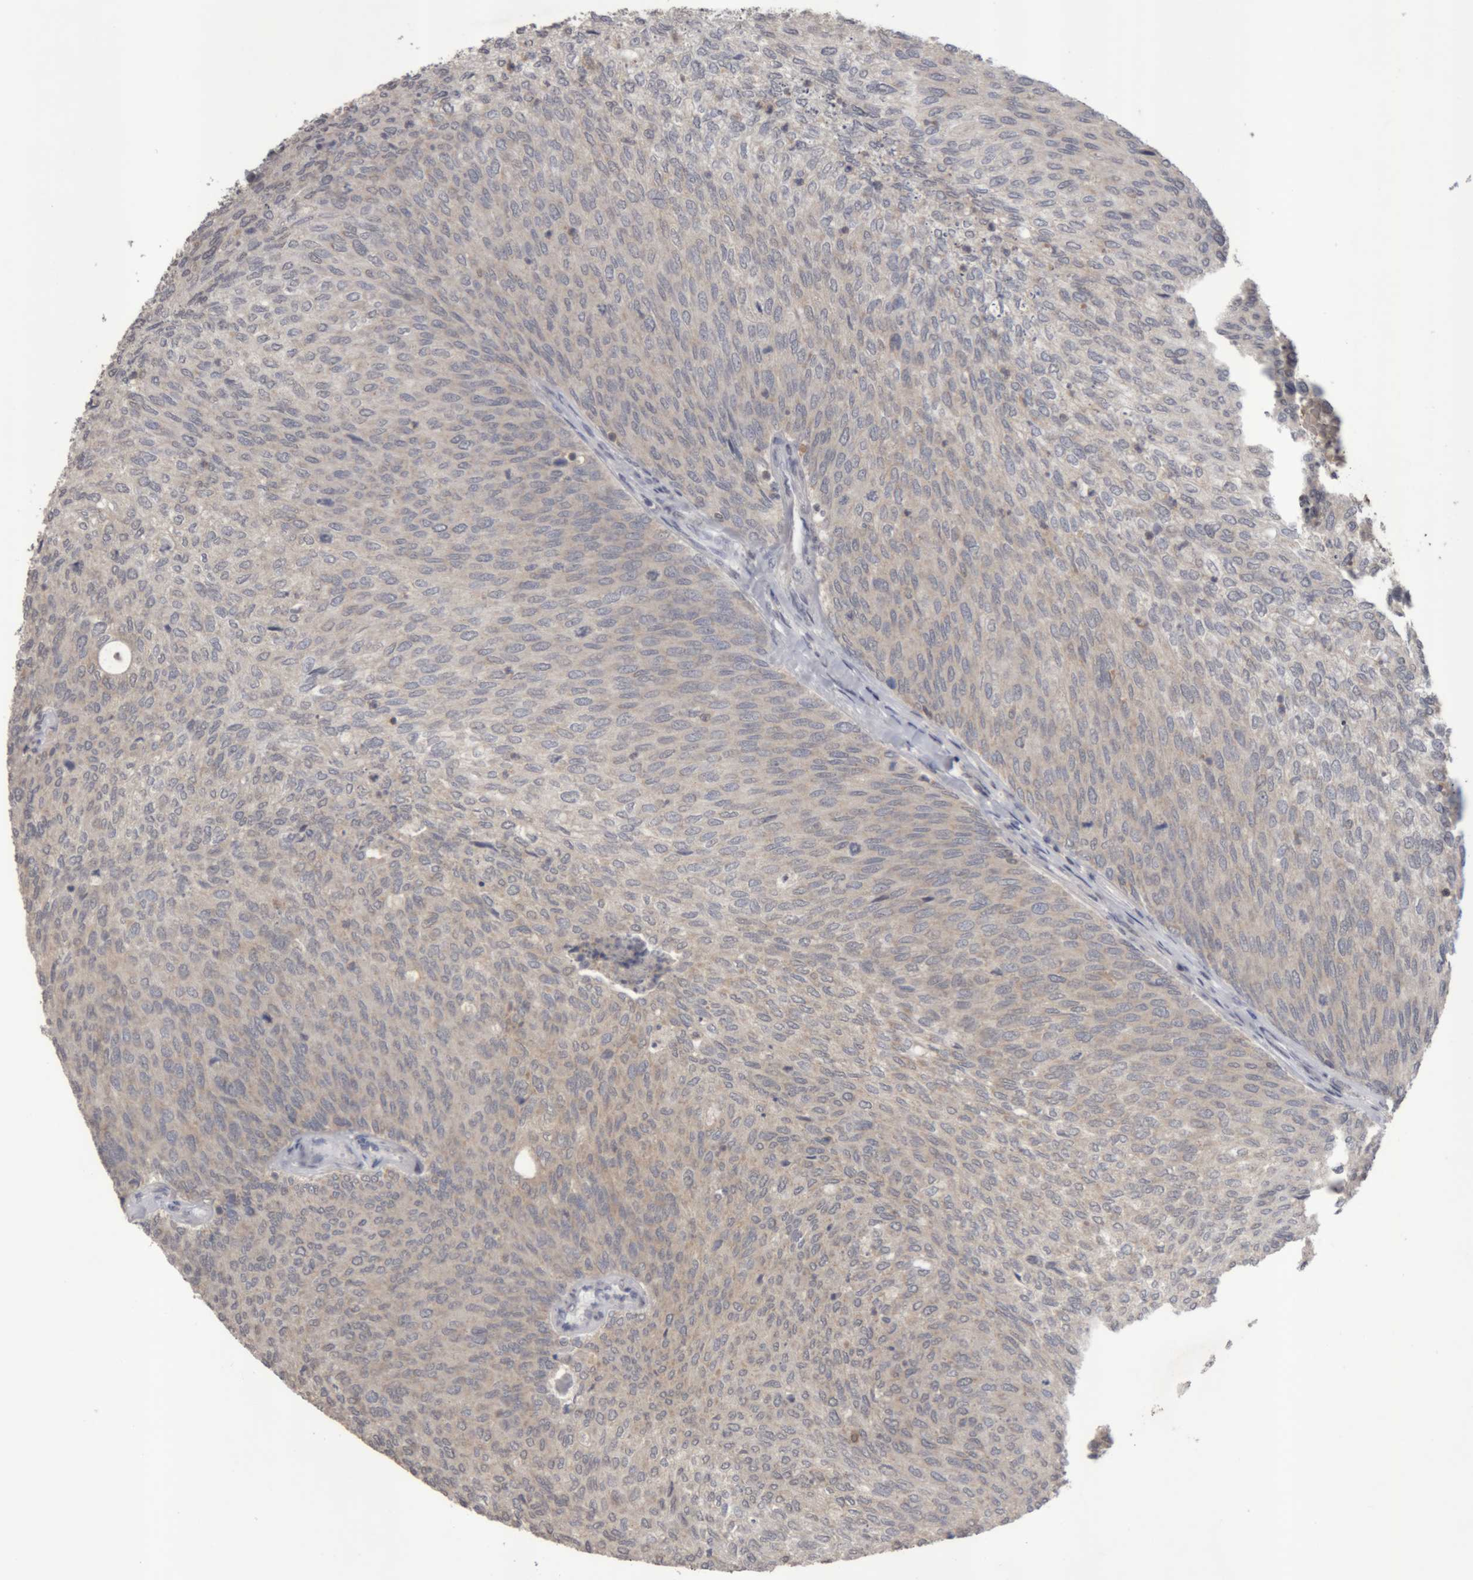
{"staining": {"intensity": "negative", "quantity": "none", "location": "none"}, "tissue": "urothelial cancer", "cell_type": "Tumor cells", "image_type": "cancer", "snomed": [{"axis": "morphology", "description": "Urothelial carcinoma, Low grade"}, {"axis": "topography", "description": "Urinary bladder"}], "caption": "Micrograph shows no significant protein staining in tumor cells of urothelial cancer.", "gene": "NFATC2", "patient": {"sex": "female", "age": 79}}